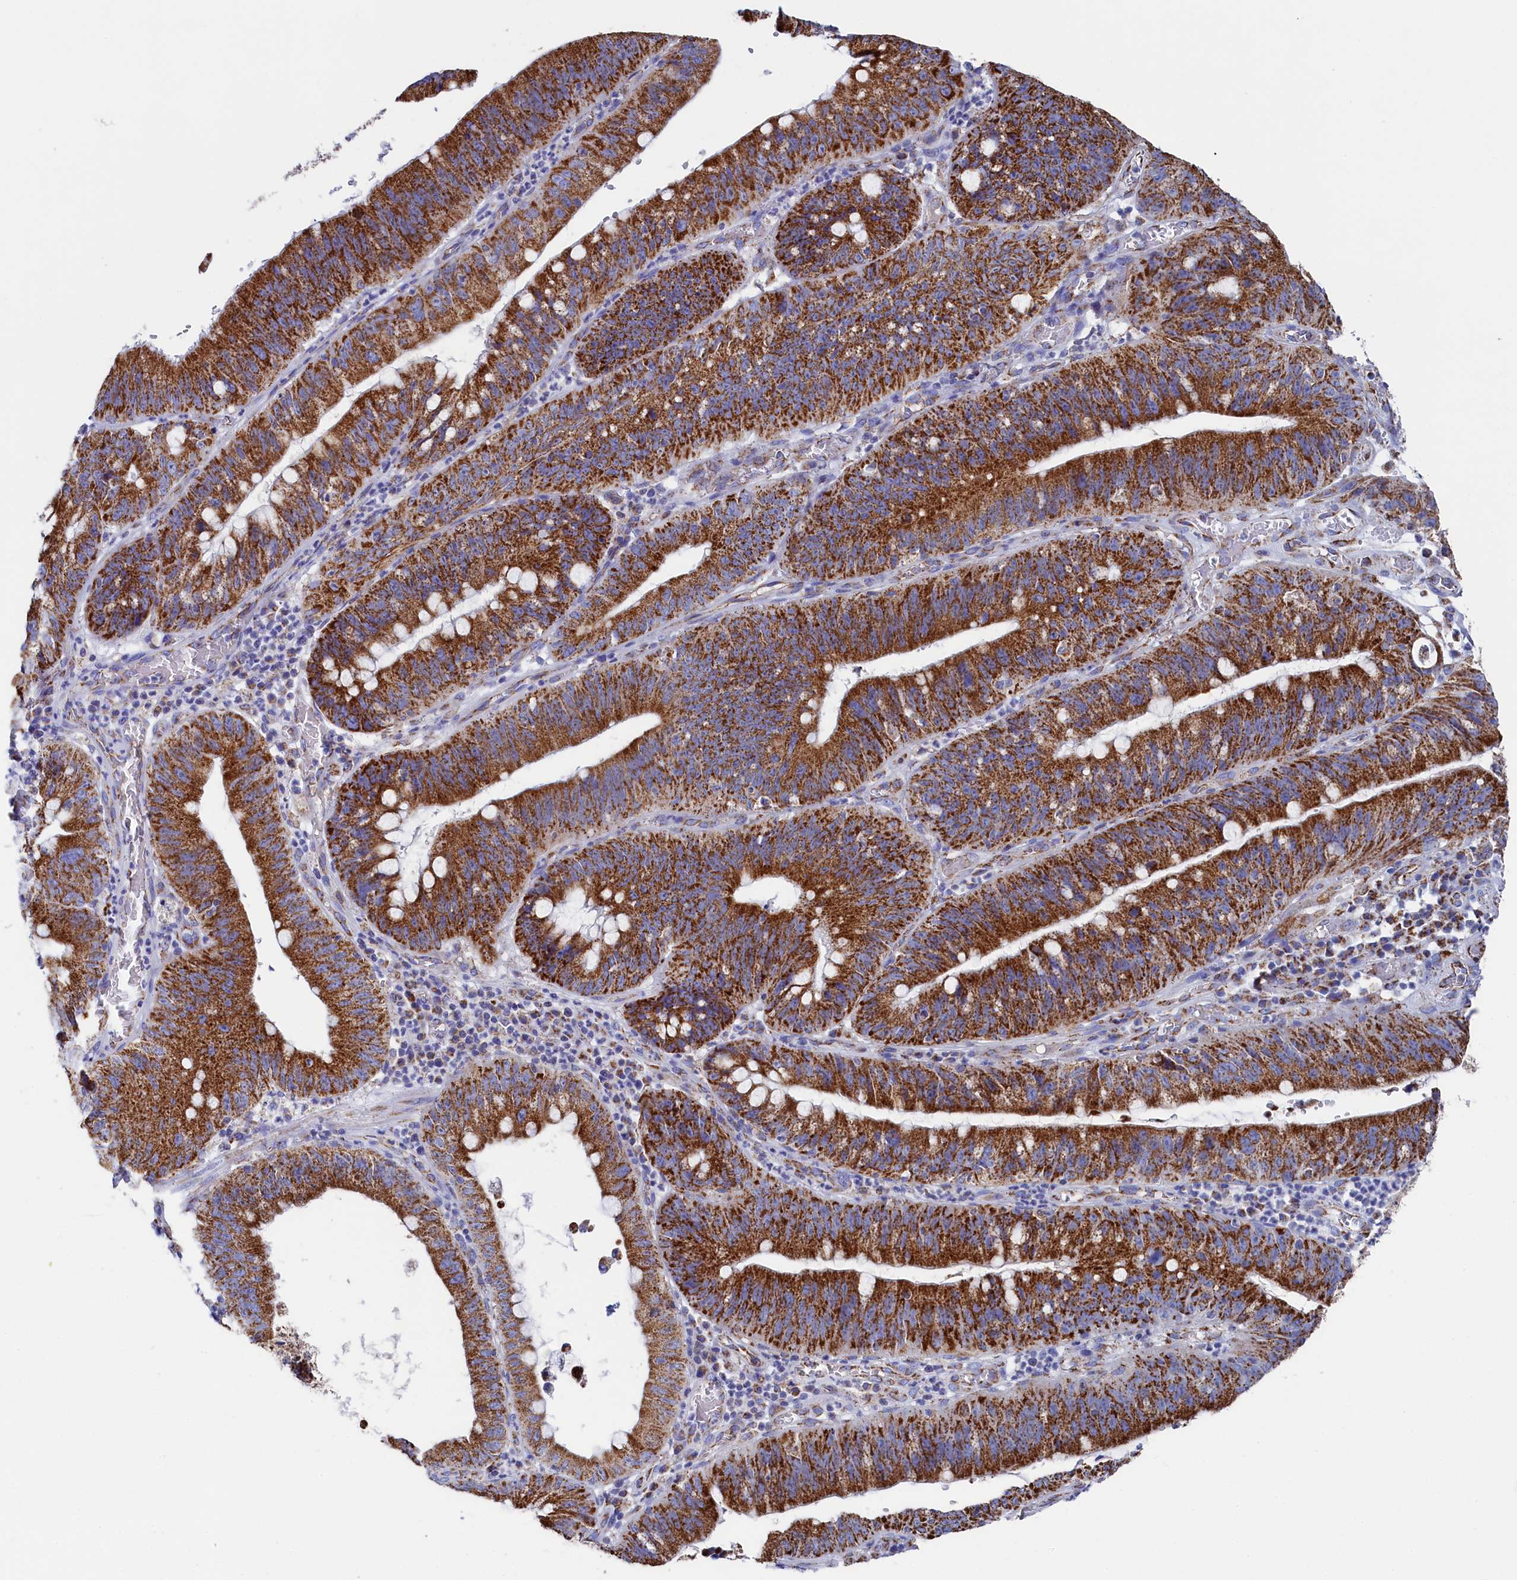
{"staining": {"intensity": "strong", "quantity": ">75%", "location": "cytoplasmic/membranous"}, "tissue": "stomach cancer", "cell_type": "Tumor cells", "image_type": "cancer", "snomed": [{"axis": "morphology", "description": "Adenocarcinoma, NOS"}, {"axis": "topography", "description": "Stomach"}], "caption": "This is a micrograph of immunohistochemistry (IHC) staining of stomach adenocarcinoma, which shows strong staining in the cytoplasmic/membranous of tumor cells.", "gene": "MMAB", "patient": {"sex": "male", "age": 59}}